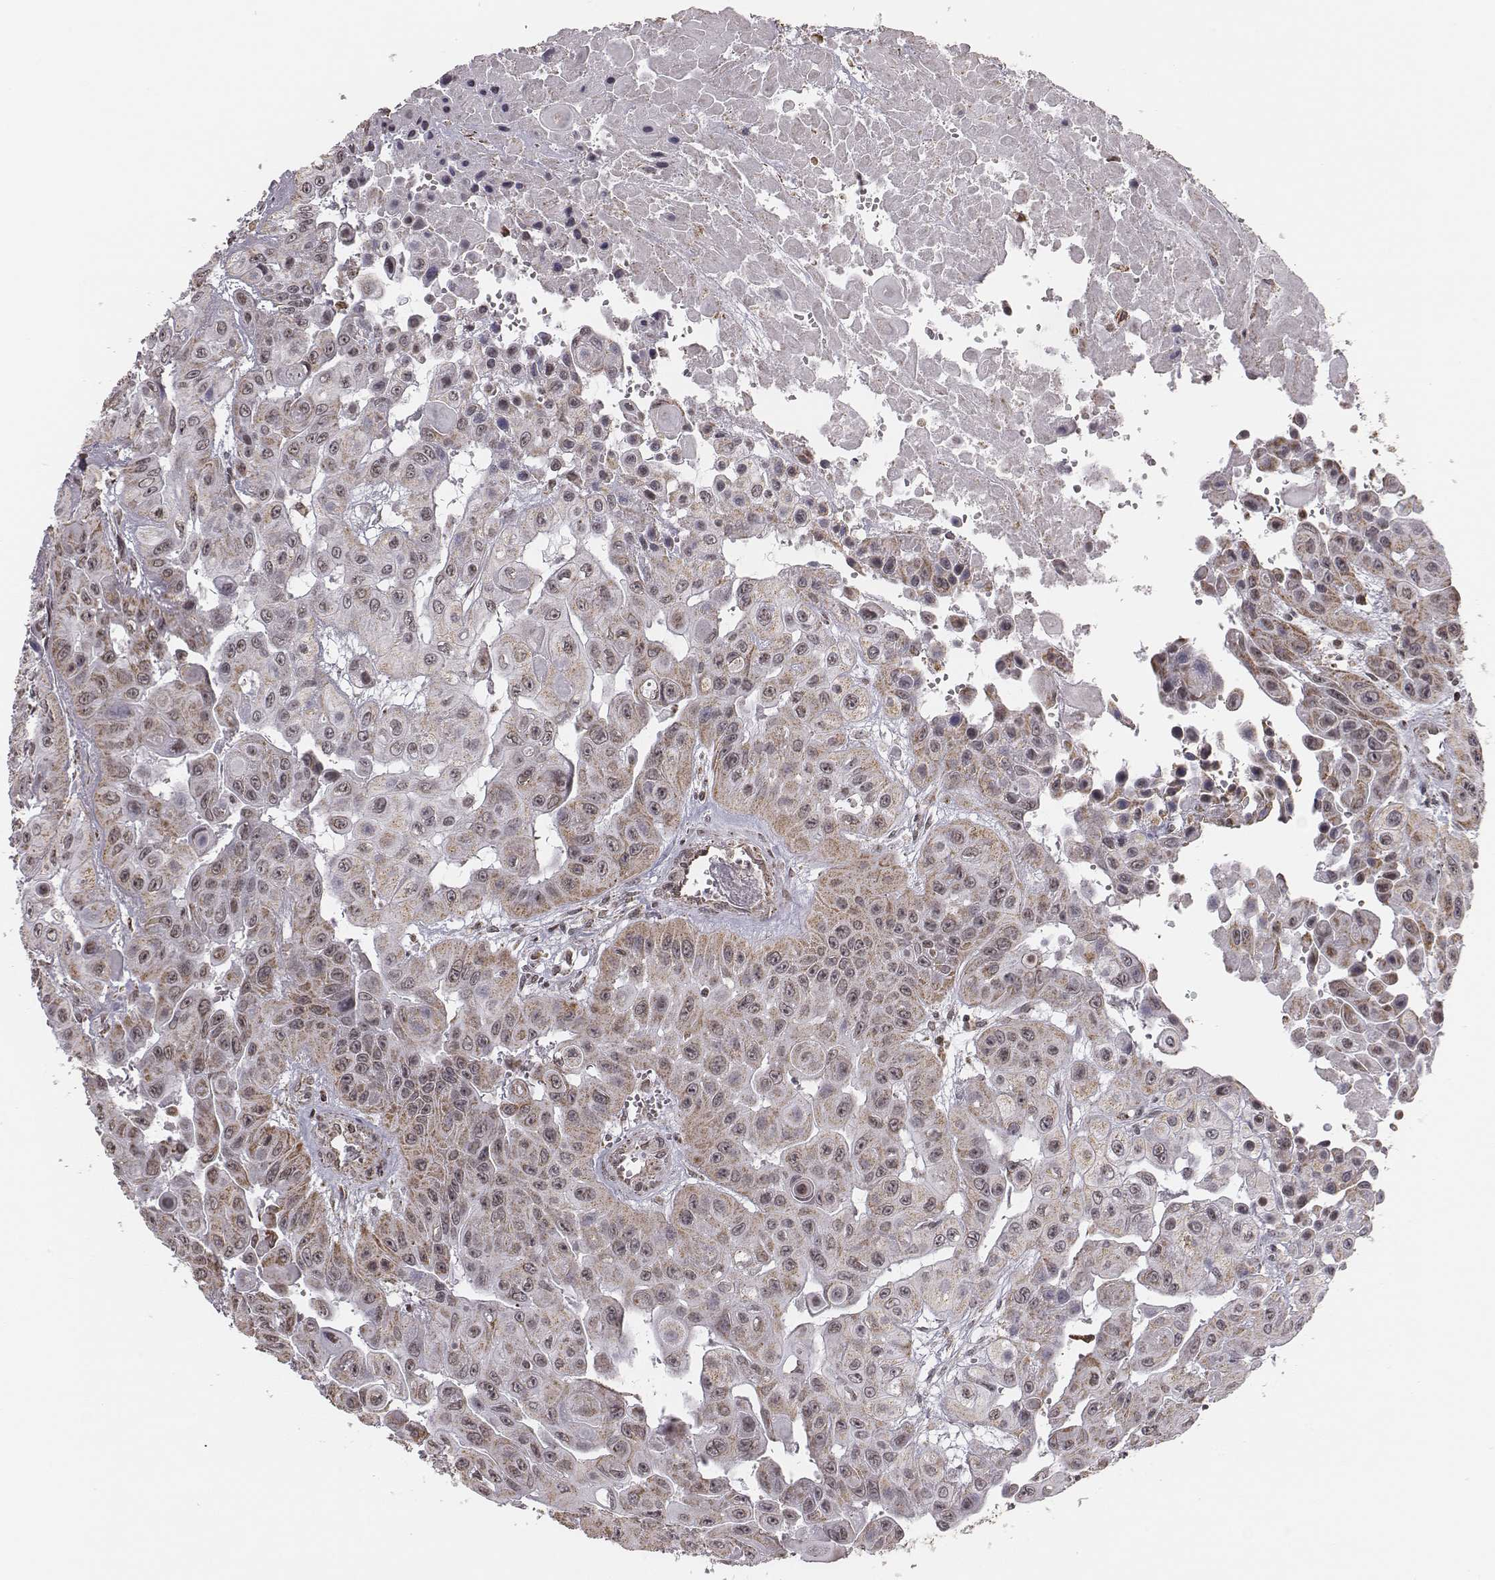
{"staining": {"intensity": "moderate", "quantity": "25%-75%", "location": "cytoplasmic/membranous"}, "tissue": "head and neck cancer", "cell_type": "Tumor cells", "image_type": "cancer", "snomed": [{"axis": "morphology", "description": "Adenocarcinoma, NOS"}, {"axis": "topography", "description": "Head-Neck"}], "caption": "Immunohistochemistry (IHC) micrograph of adenocarcinoma (head and neck) stained for a protein (brown), which shows medium levels of moderate cytoplasmic/membranous positivity in approximately 25%-75% of tumor cells.", "gene": "ACOT2", "patient": {"sex": "male", "age": 73}}